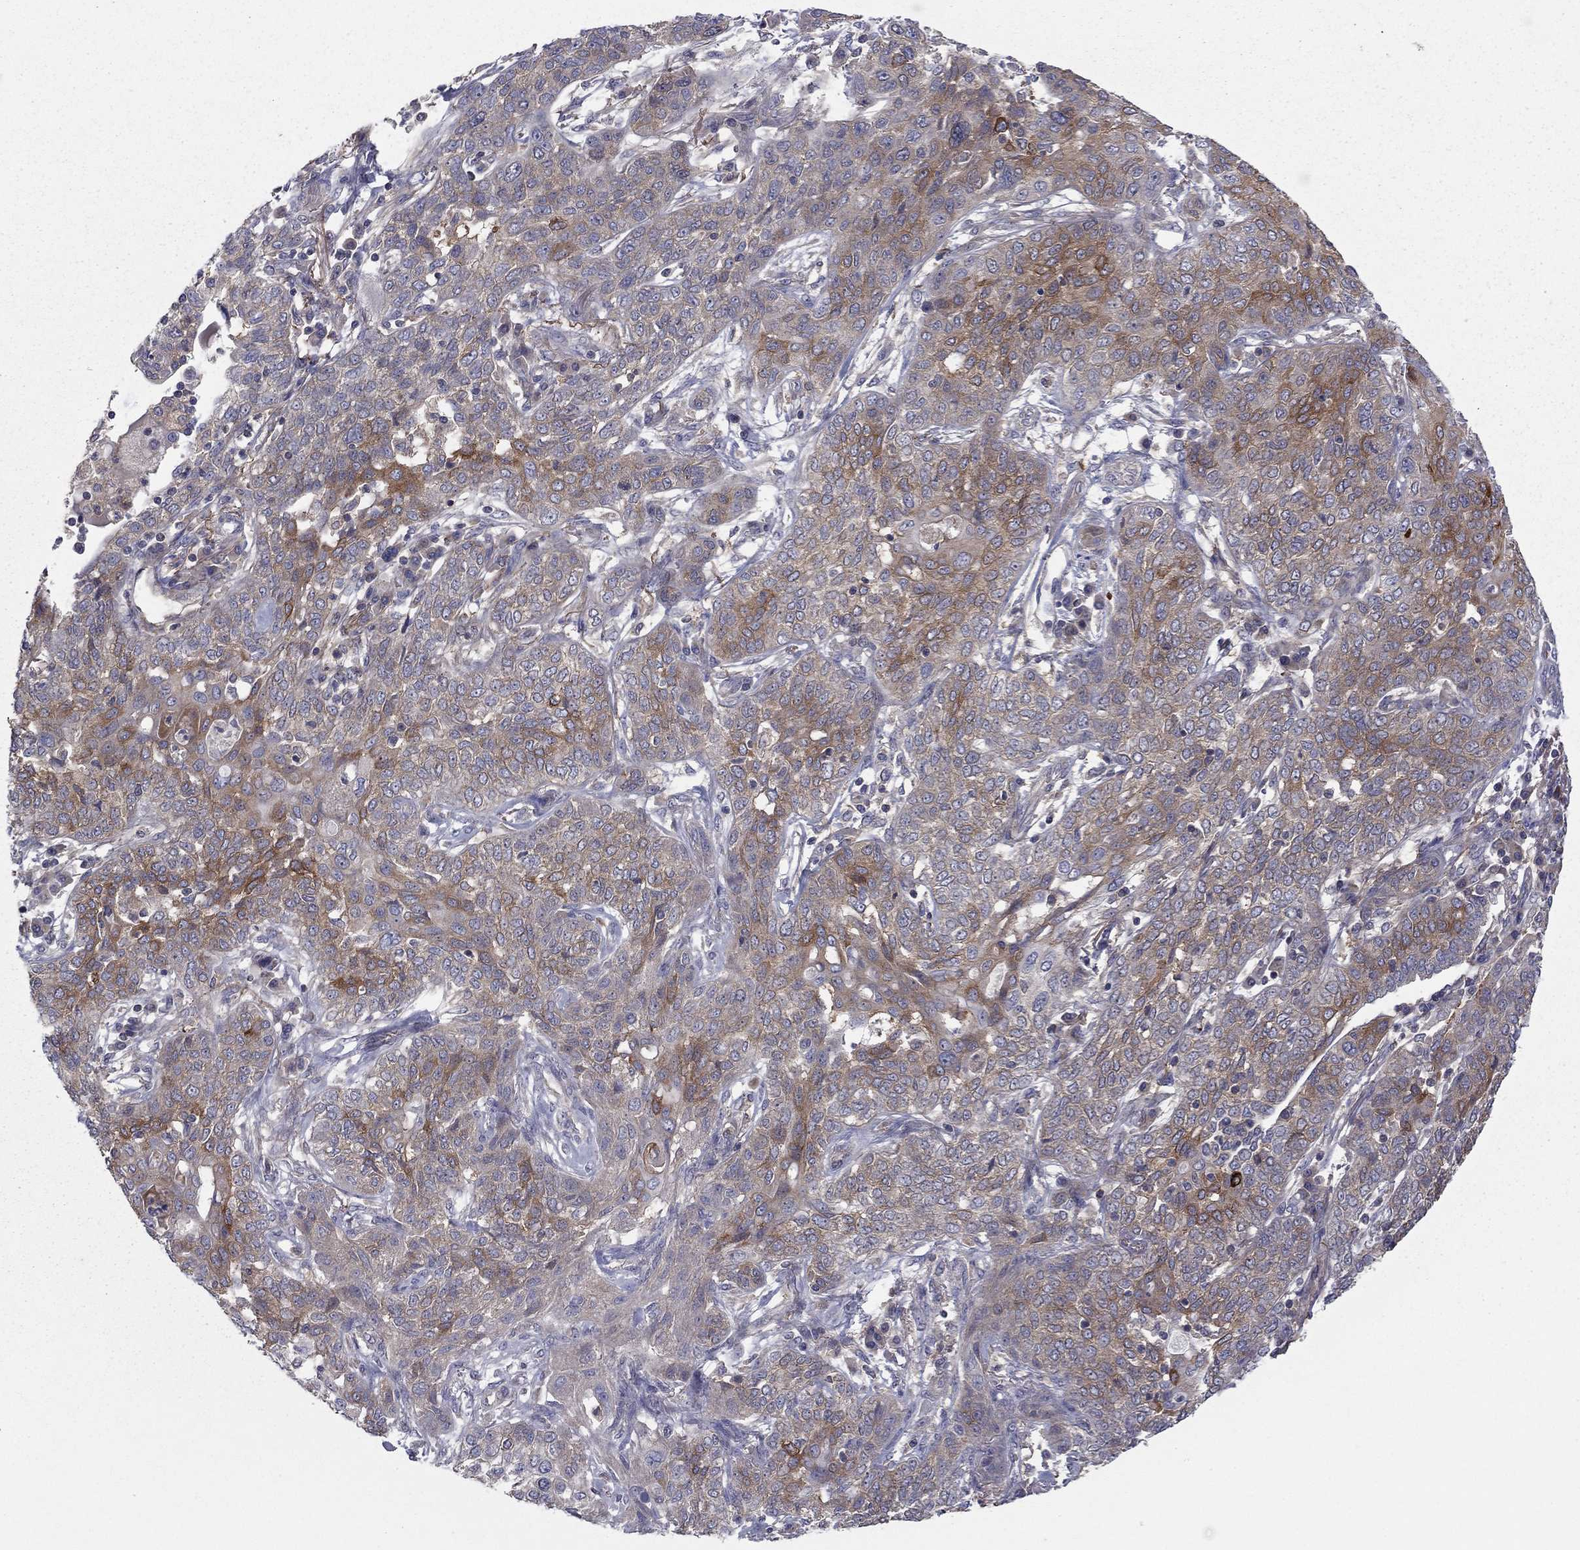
{"staining": {"intensity": "moderate", "quantity": "<25%", "location": "cytoplasmic/membranous"}, "tissue": "lung cancer", "cell_type": "Tumor cells", "image_type": "cancer", "snomed": [{"axis": "morphology", "description": "Squamous cell carcinoma, NOS"}, {"axis": "topography", "description": "Lung"}], "caption": "Protein expression analysis of human lung squamous cell carcinoma reveals moderate cytoplasmic/membranous staining in about <25% of tumor cells.", "gene": "RNF123", "patient": {"sex": "female", "age": 70}}